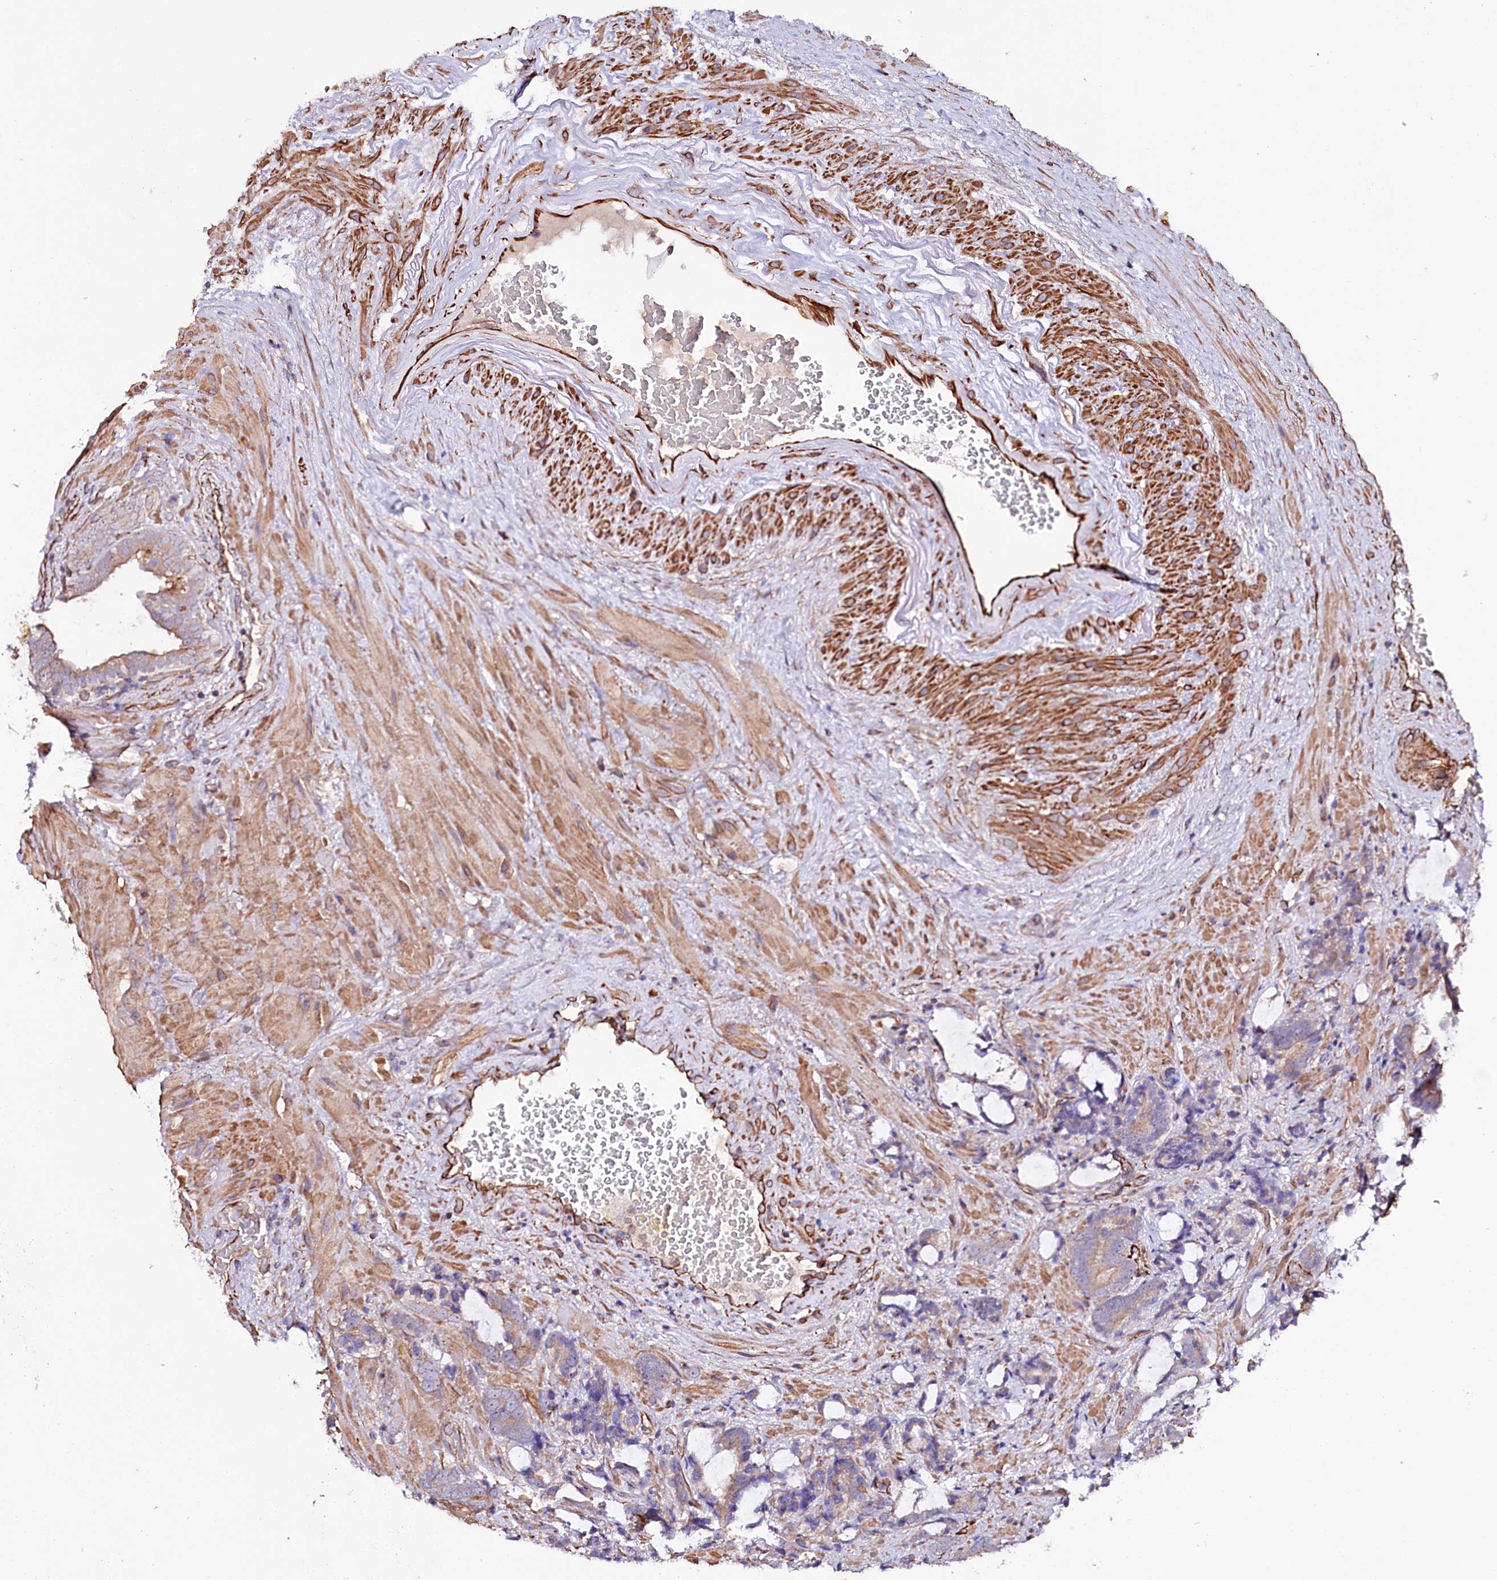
{"staining": {"intensity": "weak", "quantity": "25%-75%", "location": "cytoplasmic/membranous"}, "tissue": "prostate cancer", "cell_type": "Tumor cells", "image_type": "cancer", "snomed": [{"axis": "morphology", "description": "Adenocarcinoma, High grade"}, {"axis": "topography", "description": "Prostate and seminal vesicle, NOS"}], "caption": "A brown stain labels weak cytoplasmic/membranous staining of a protein in prostate high-grade adenocarcinoma tumor cells.", "gene": "TTC12", "patient": {"sex": "male", "age": 67}}